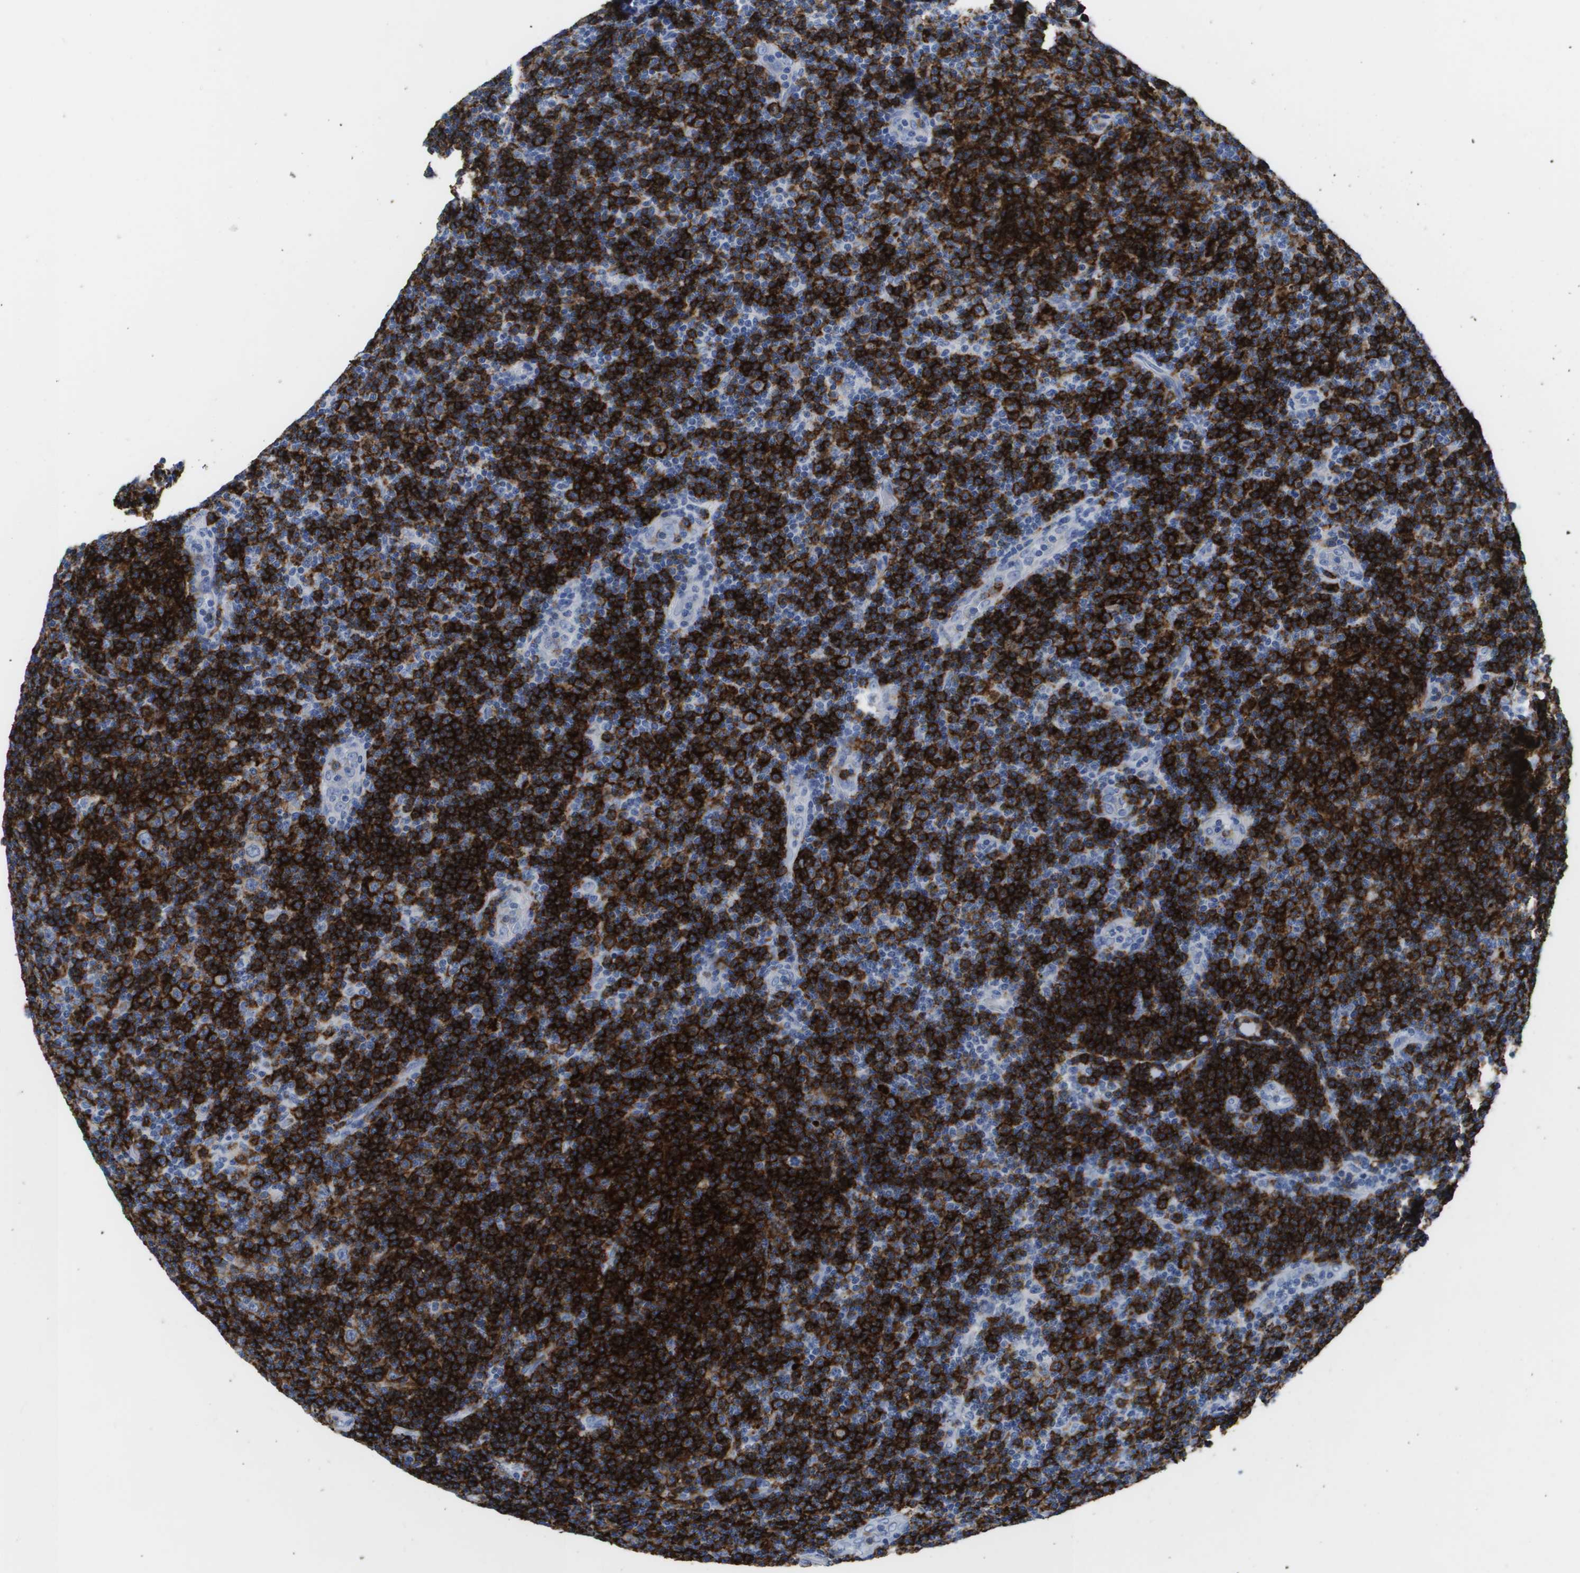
{"staining": {"intensity": "strong", "quantity": ">75%", "location": "cytoplasmic/membranous"}, "tissue": "lymphoma", "cell_type": "Tumor cells", "image_type": "cancer", "snomed": [{"axis": "morphology", "description": "Malignant lymphoma, non-Hodgkin's type, Low grade"}, {"axis": "topography", "description": "Lymph node"}], "caption": "Protein staining of lymphoma tissue reveals strong cytoplasmic/membranous positivity in about >75% of tumor cells. Using DAB (brown) and hematoxylin (blue) stains, captured at high magnification using brightfield microscopy.", "gene": "MS4A1", "patient": {"sex": "male", "age": 83}}